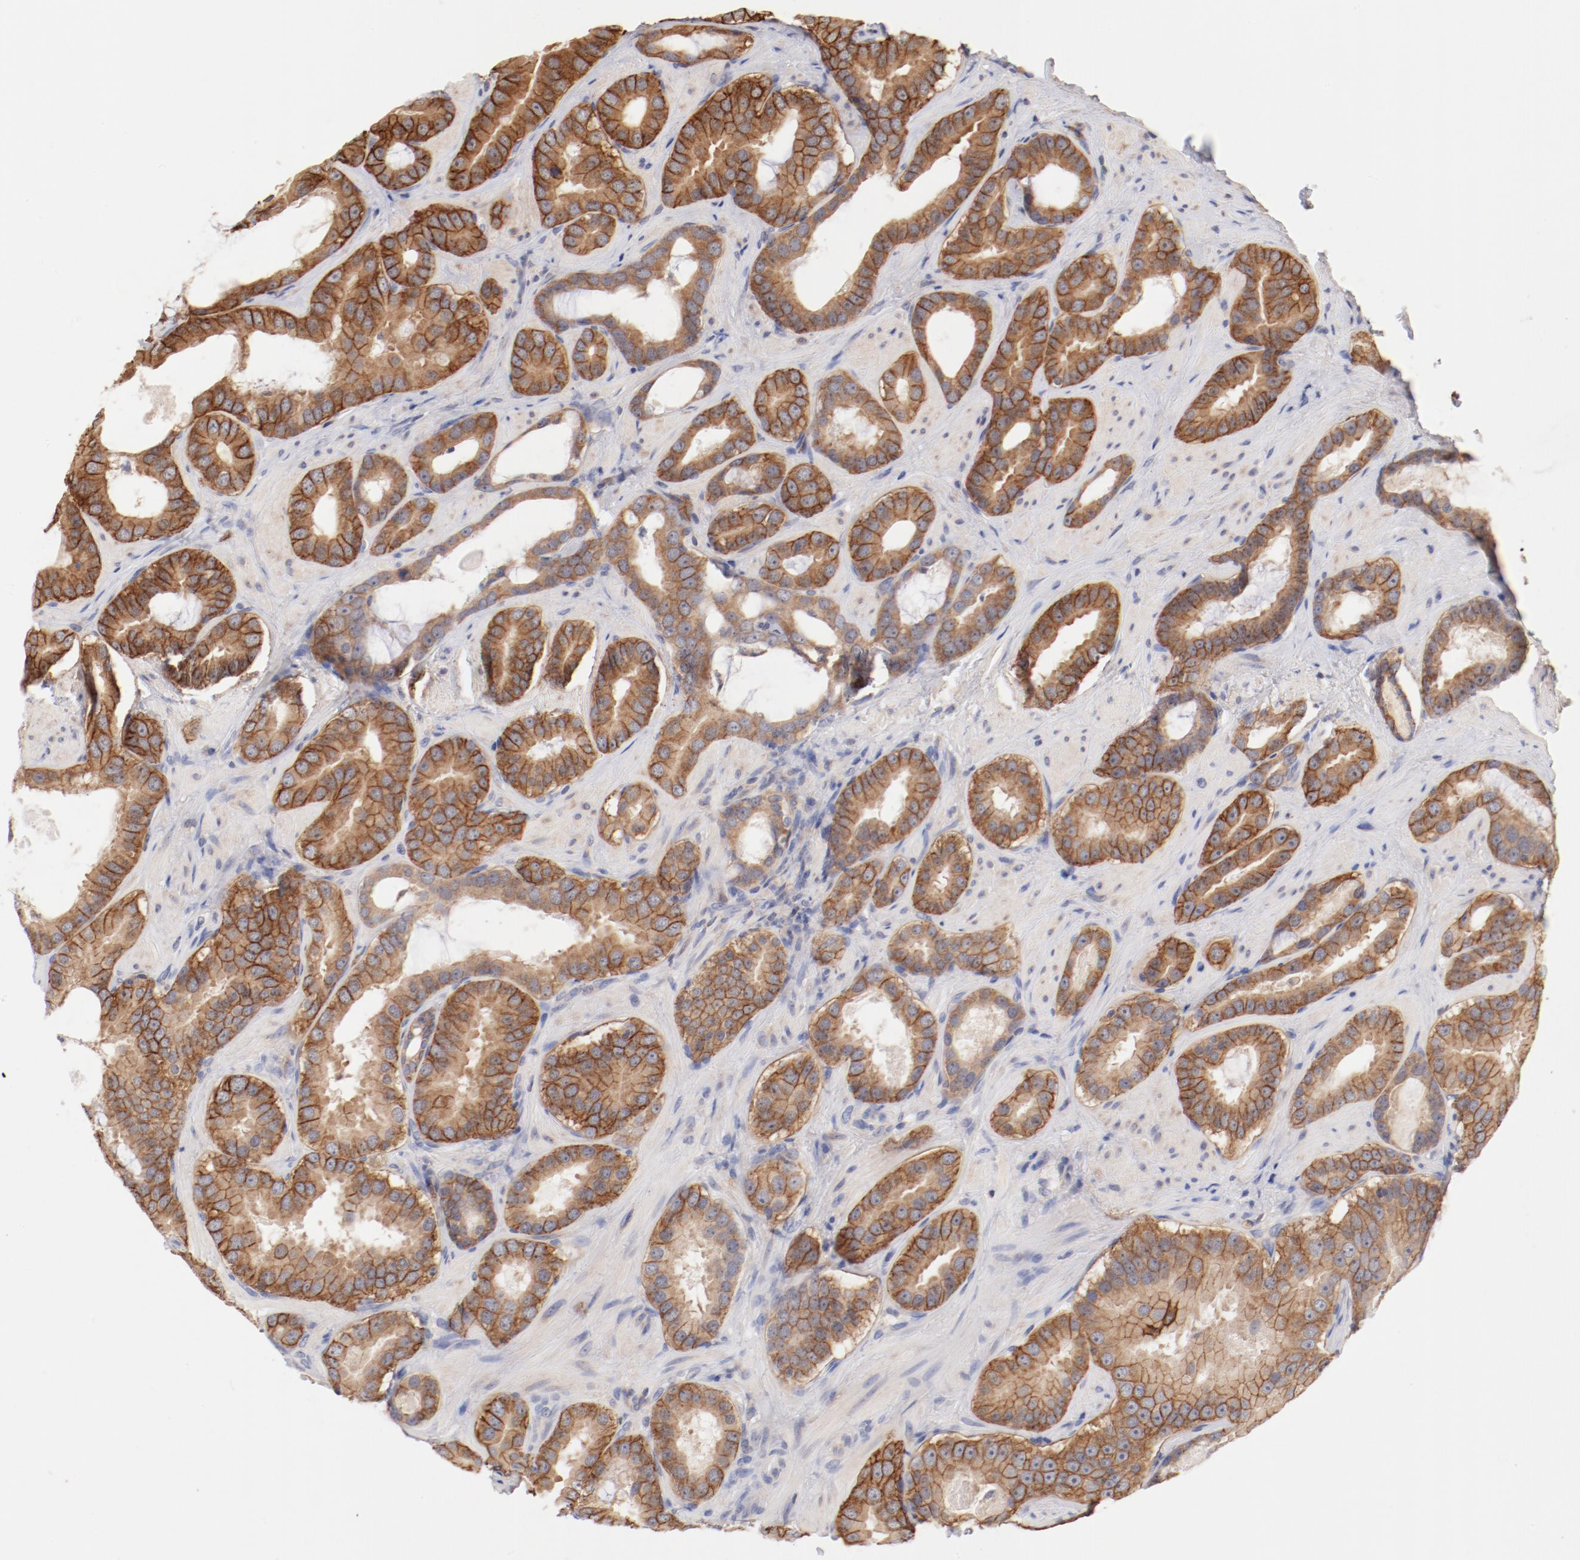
{"staining": {"intensity": "moderate", "quantity": ">75%", "location": "cytoplasmic/membranous"}, "tissue": "prostate cancer", "cell_type": "Tumor cells", "image_type": "cancer", "snomed": [{"axis": "morphology", "description": "Adenocarcinoma, Low grade"}, {"axis": "topography", "description": "Prostate"}], "caption": "Immunohistochemical staining of human low-grade adenocarcinoma (prostate) displays medium levels of moderate cytoplasmic/membranous protein positivity in about >75% of tumor cells. (DAB (3,3'-diaminobenzidine) = brown stain, brightfield microscopy at high magnification).", "gene": "SETD3", "patient": {"sex": "male", "age": 59}}